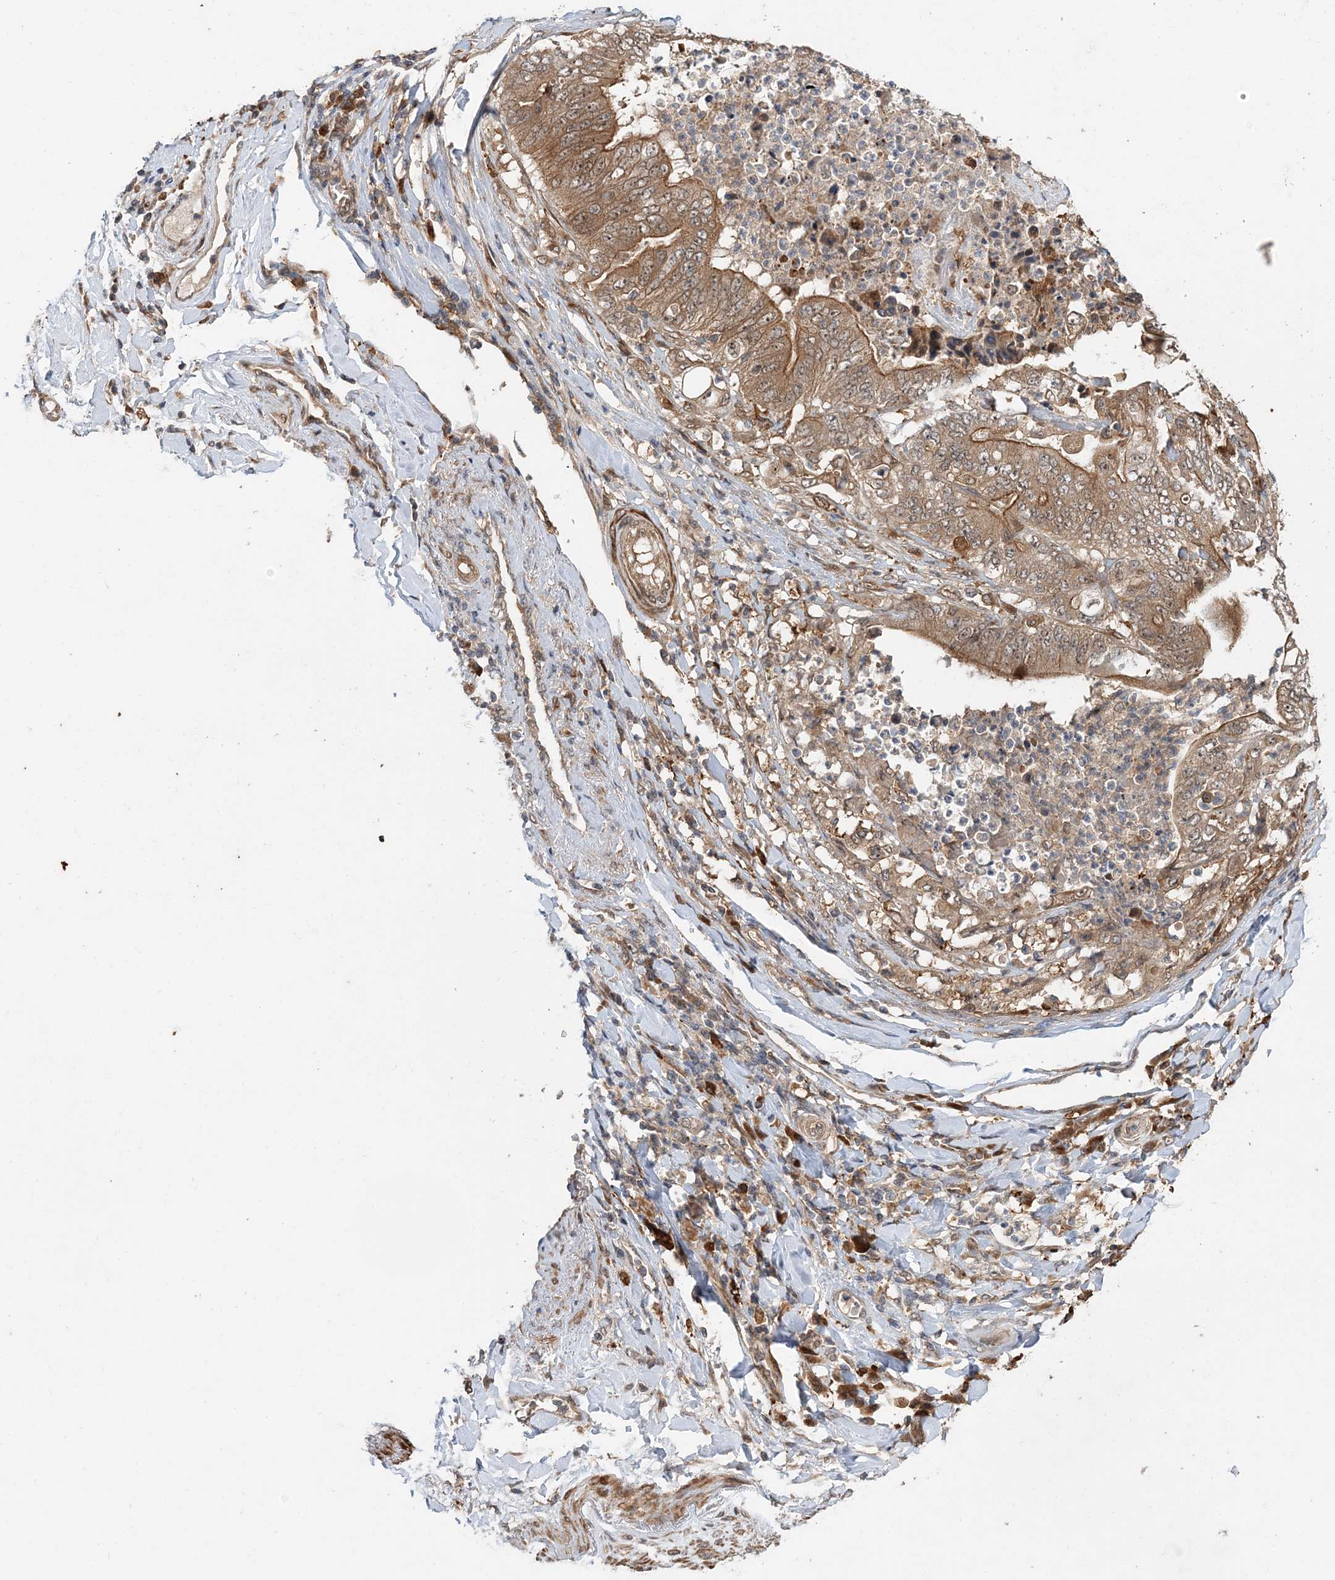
{"staining": {"intensity": "moderate", "quantity": ">75%", "location": "cytoplasmic/membranous"}, "tissue": "stomach cancer", "cell_type": "Tumor cells", "image_type": "cancer", "snomed": [{"axis": "morphology", "description": "Adenocarcinoma, NOS"}, {"axis": "topography", "description": "Stomach"}], "caption": "There is medium levels of moderate cytoplasmic/membranous positivity in tumor cells of adenocarcinoma (stomach), as demonstrated by immunohistochemical staining (brown color).", "gene": "UBTD2", "patient": {"sex": "female", "age": 73}}